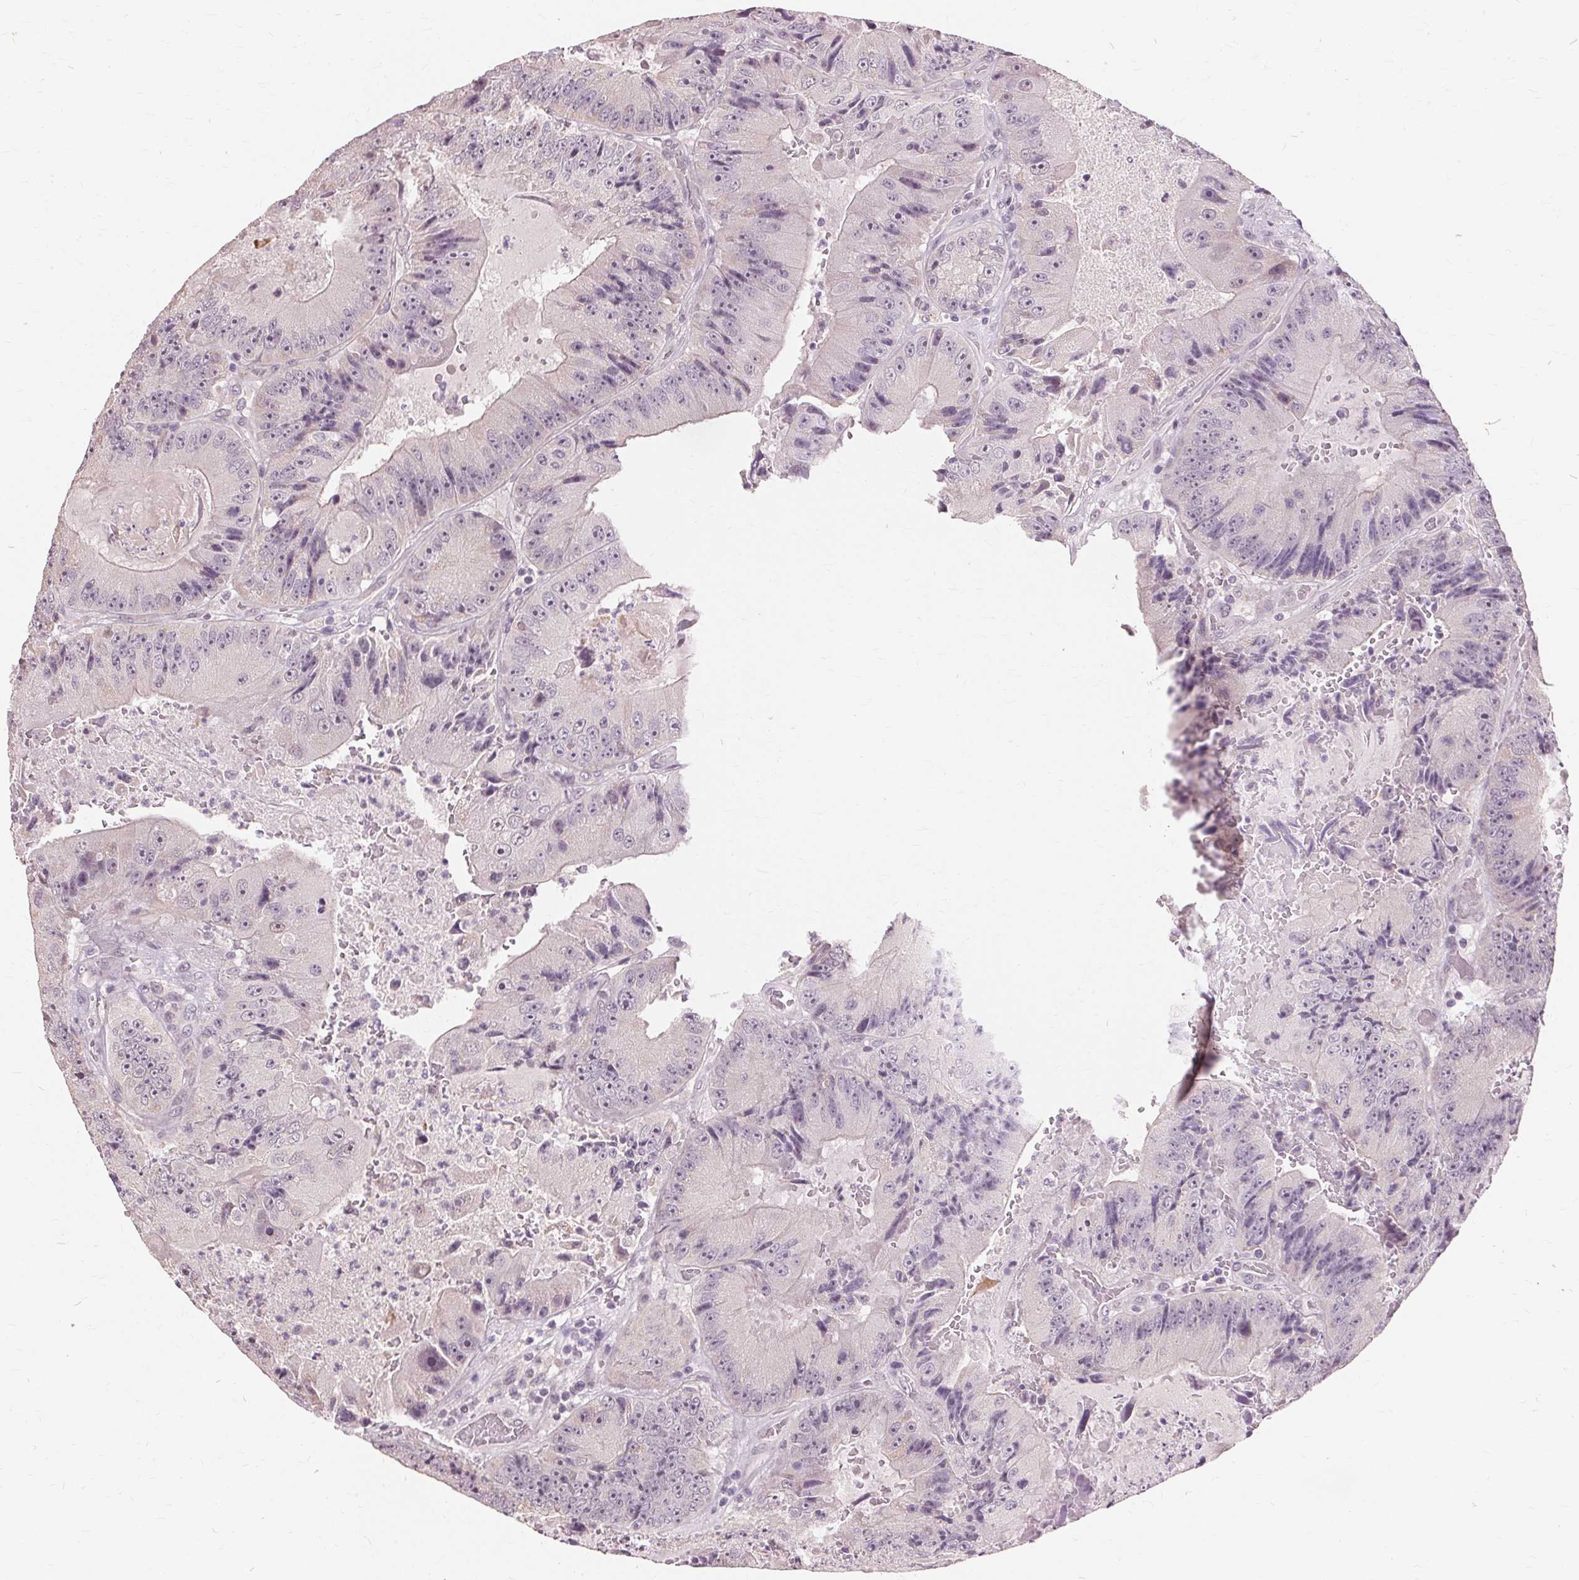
{"staining": {"intensity": "negative", "quantity": "none", "location": "none"}, "tissue": "colorectal cancer", "cell_type": "Tumor cells", "image_type": "cancer", "snomed": [{"axis": "morphology", "description": "Adenocarcinoma, NOS"}, {"axis": "topography", "description": "Colon"}], "caption": "An immunohistochemistry image of colorectal adenocarcinoma is shown. There is no staining in tumor cells of colorectal adenocarcinoma.", "gene": "SIGLEC6", "patient": {"sex": "female", "age": 86}}